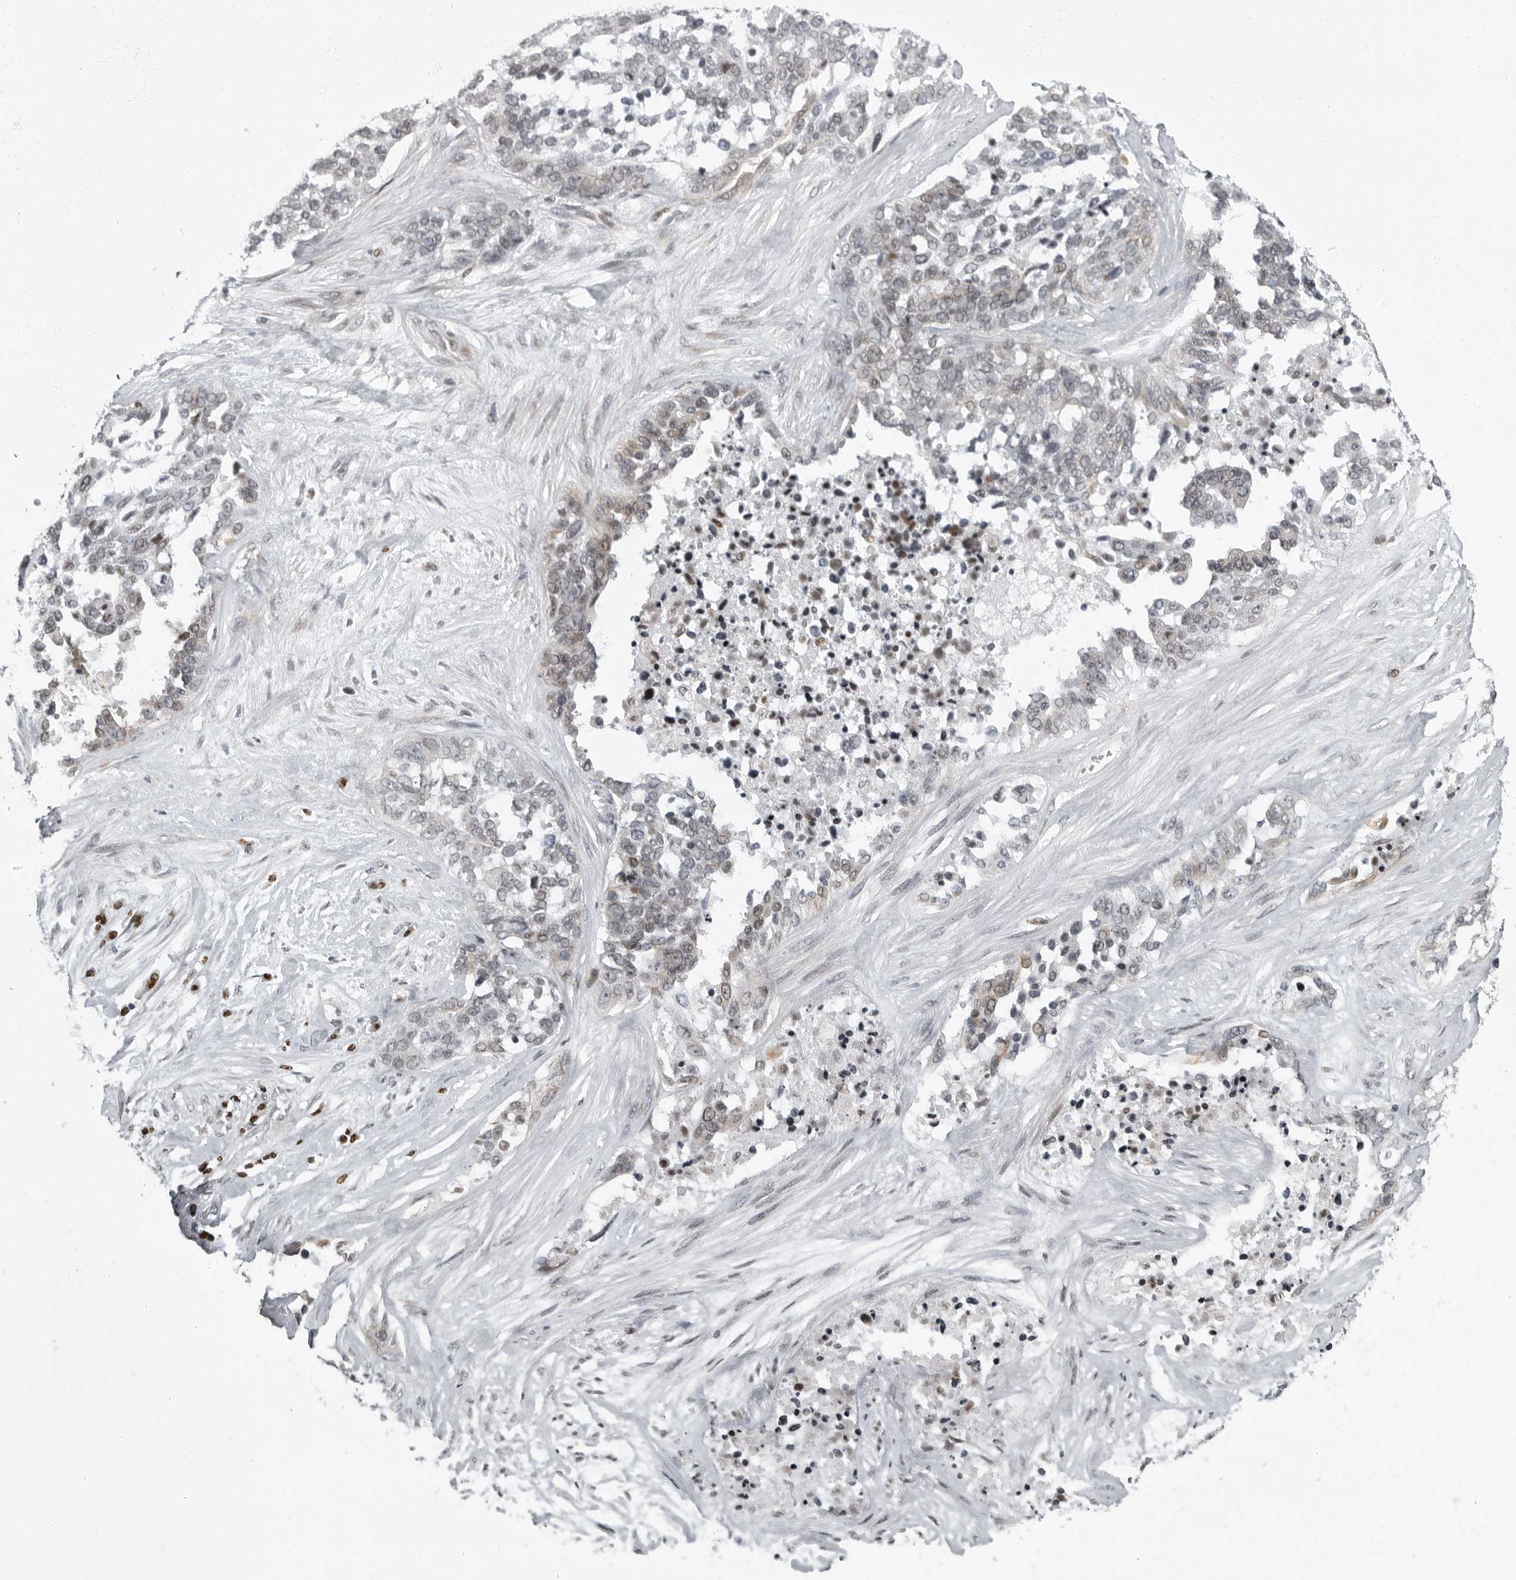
{"staining": {"intensity": "weak", "quantity": "<25%", "location": "nuclear"}, "tissue": "ovarian cancer", "cell_type": "Tumor cells", "image_type": "cancer", "snomed": [{"axis": "morphology", "description": "Cystadenocarcinoma, serous, NOS"}, {"axis": "topography", "description": "Ovary"}], "caption": "The IHC micrograph has no significant staining in tumor cells of ovarian serous cystadenocarcinoma tissue.", "gene": "EVI5", "patient": {"sex": "female", "age": 44}}